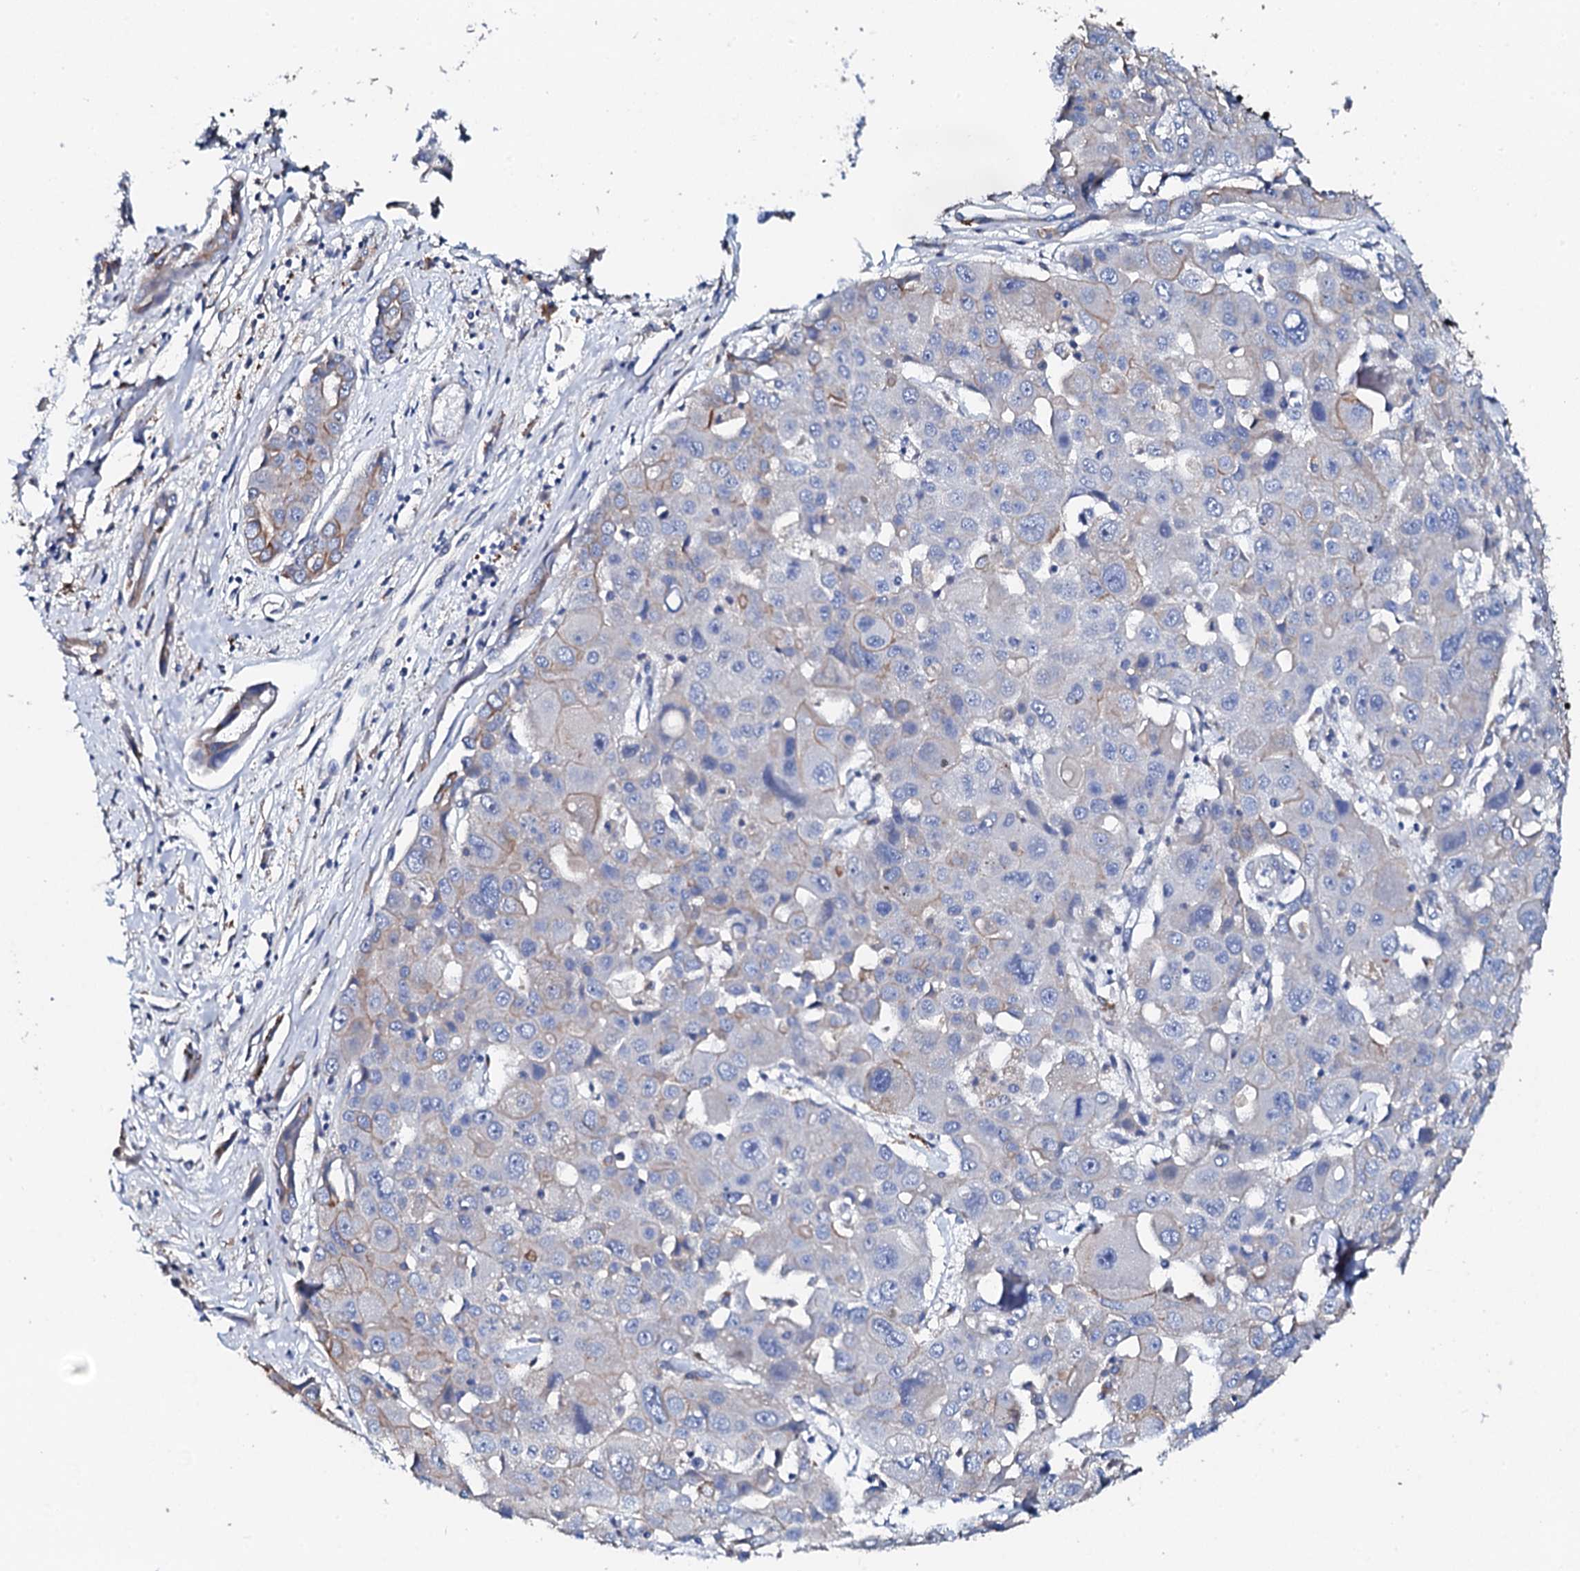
{"staining": {"intensity": "negative", "quantity": "none", "location": "none"}, "tissue": "liver cancer", "cell_type": "Tumor cells", "image_type": "cancer", "snomed": [{"axis": "morphology", "description": "Cholangiocarcinoma"}, {"axis": "topography", "description": "Liver"}], "caption": "Photomicrograph shows no significant protein positivity in tumor cells of liver cancer.", "gene": "KLHL32", "patient": {"sex": "male", "age": 67}}